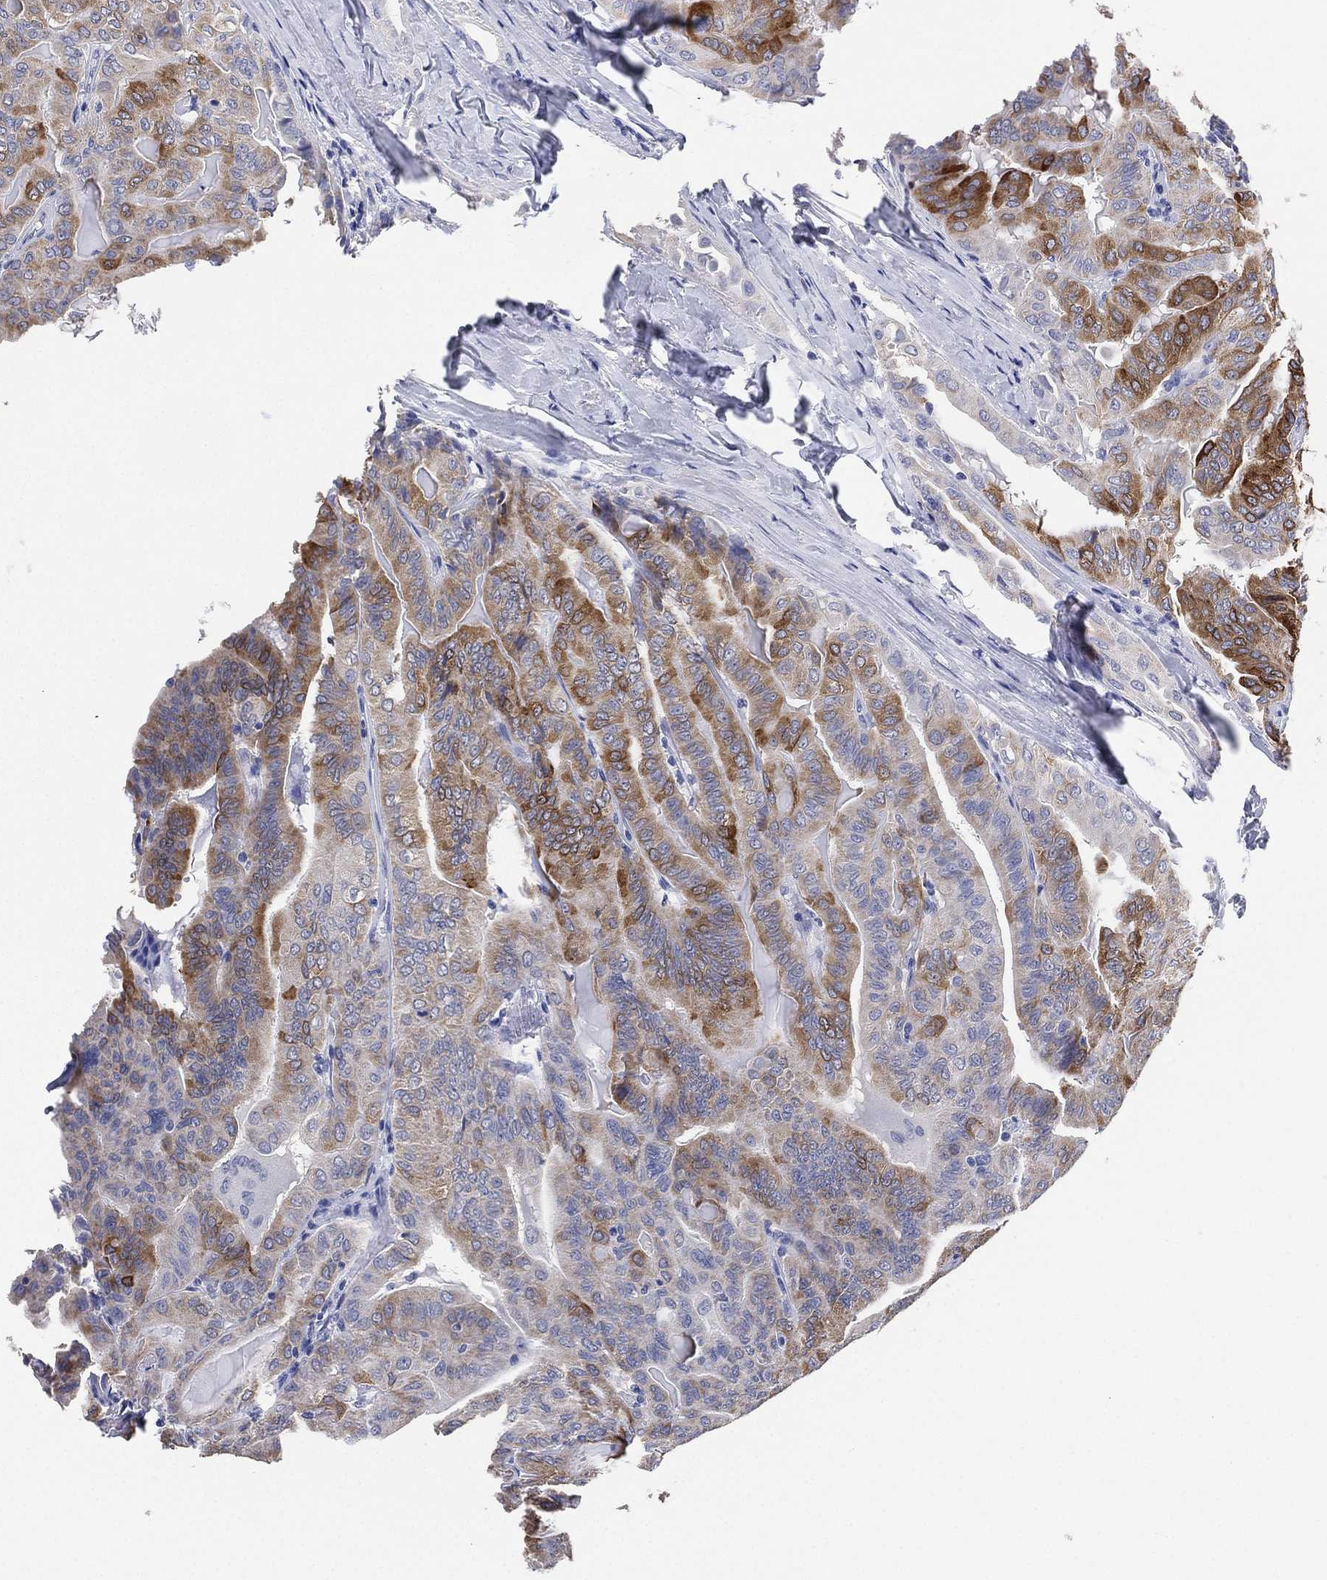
{"staining": {"intensity": "moderate", "quantity": "25%-75%", "location": "cytoplasmic/membranous"}, "tissue": "thyroid cancer", "cell_type": "Tumor cells", "image_type": "cancer", "snomed": [{"axis": "morphology", "description": "Papillary adenocarcinoma, NOS"}, {"axis": "topography", "description": "Thyroid gland"}], "caption": "High-power microscopy captured an immunohistochemistry histopathology image of thyroid cancer (papillary adenocarcinoma), revealing moderate cytoplasmic/membranous staining in approximately 25%-75% of tumor cells. The staining was performed using DAB (3,3'-diaminobenzidine) to visualize the protein expression in brown, while the nuclei were stained in blue with hematoxylin (Magnification: 20x).", "gene": "IYD", "patient": {"sex": "female", "age": 68}}